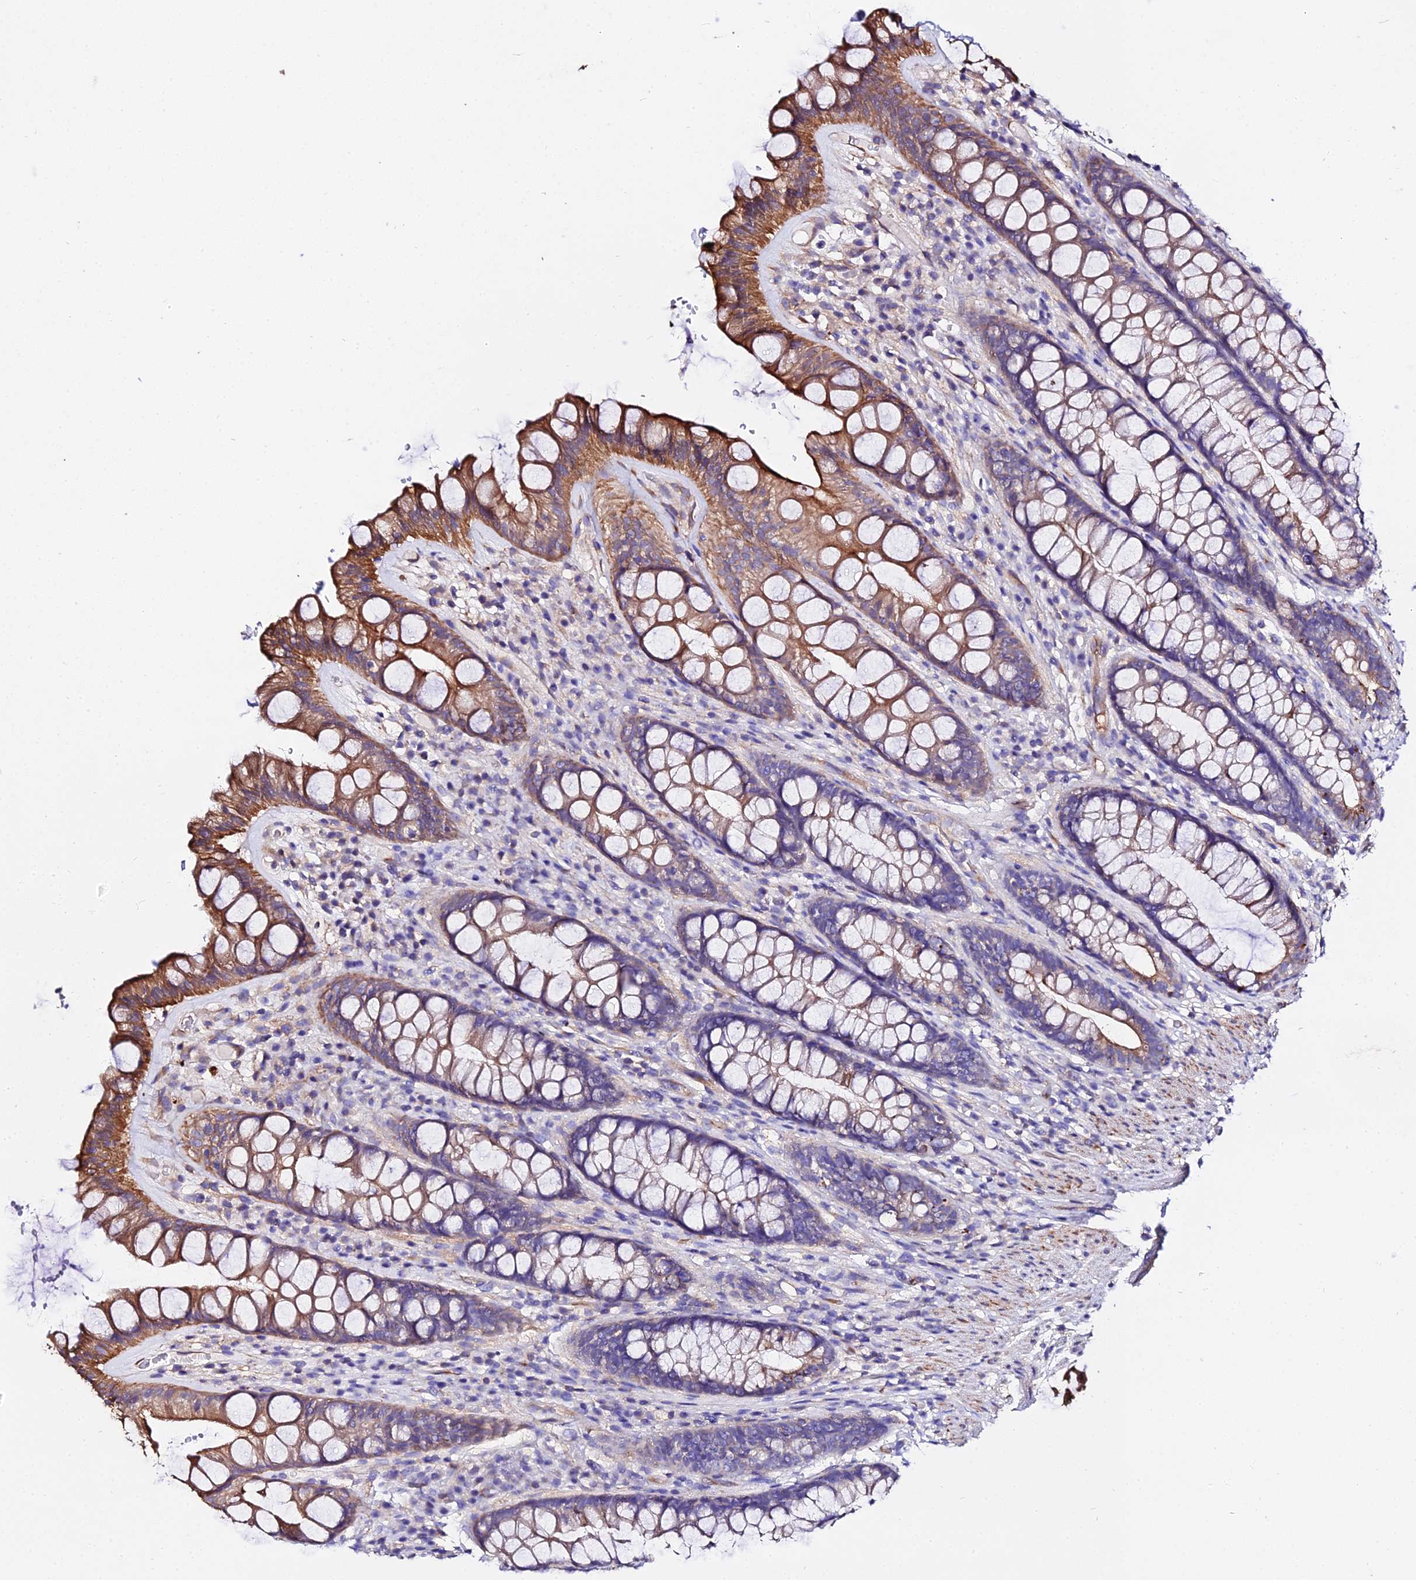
{"staining": {"intensity": "moderate", "quantity": ">75%", "location": "cytoplasmic/membranous"}, "tissue": "rectum", "cell_type": "Glandular cells", "image_type": "normal", "snomed": [{"axis": "morphology", "description": "Normal tissue, NOS"}, {"axis": "topography", "description": "Rectum"}], "caption": "The micrograph demonstrates staining of benign rectum, revealing moderate cytoplasmic/membranous protein staining (brown color) within glandular cells.", "gene": "DAW1", "patient": {"sex": "male", "age": 74}}